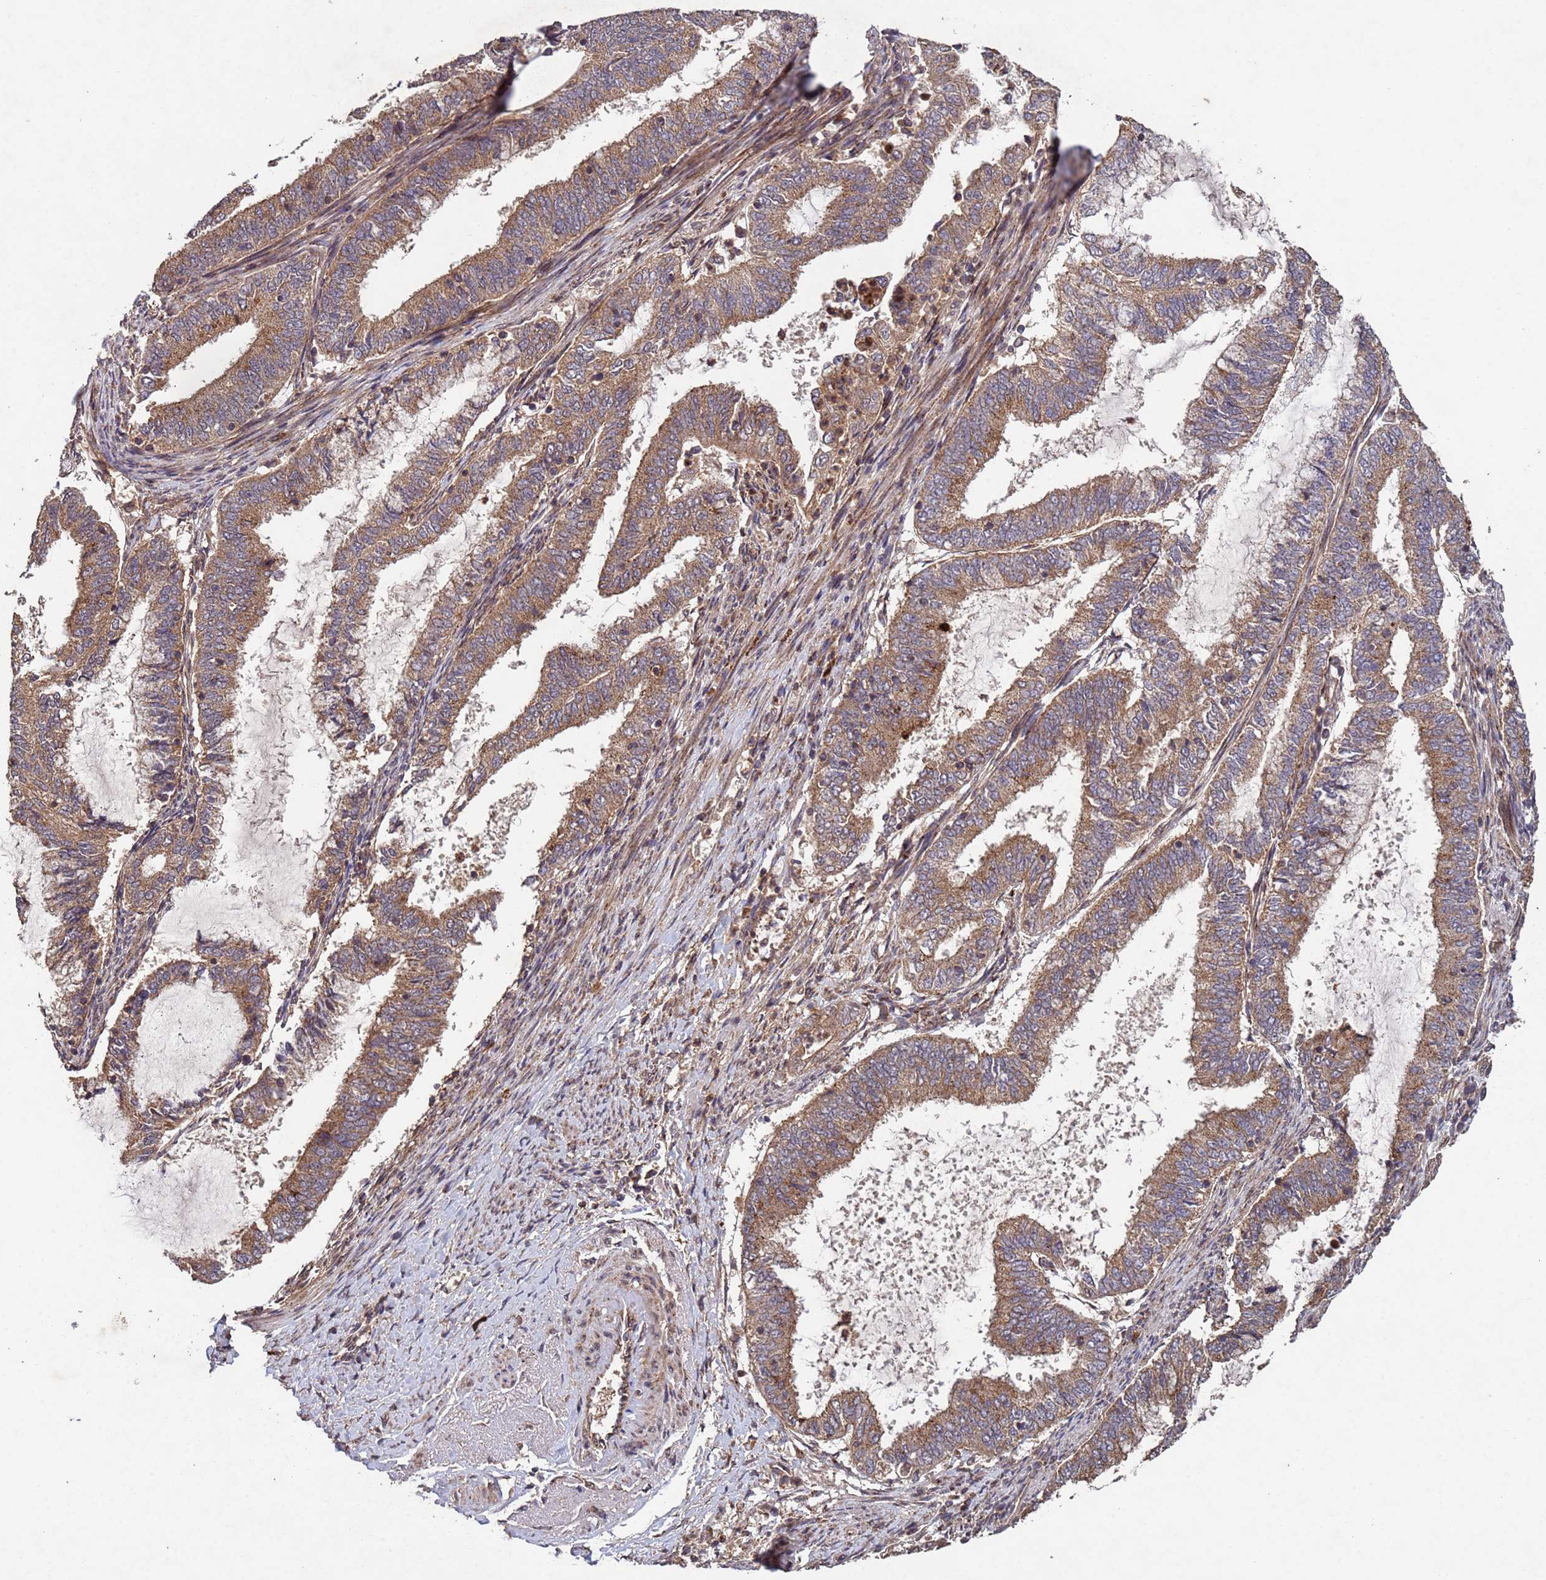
{"staining": {"intensity": "moderate", "quantity": ">75%", "location": "cytoplasmic/membranous"}, "tissue": "endometrial cancer", "cell_type": "Tumor cells", "image_type": "cancer", "snomed": [{"axis": "morphology", "description": "Adenocarcinoma, NOS"}, {"axis": "topography", "description": "Endometrium"}], "caption": "Immunohistochemistry of human endometrial cancer shows medium levels of moderate cytoplasmic/membranous positivity in approximately >75% of tumor cells.", "gene": "FASTKD1", "patient": {"sex": "female", "age": 51}}